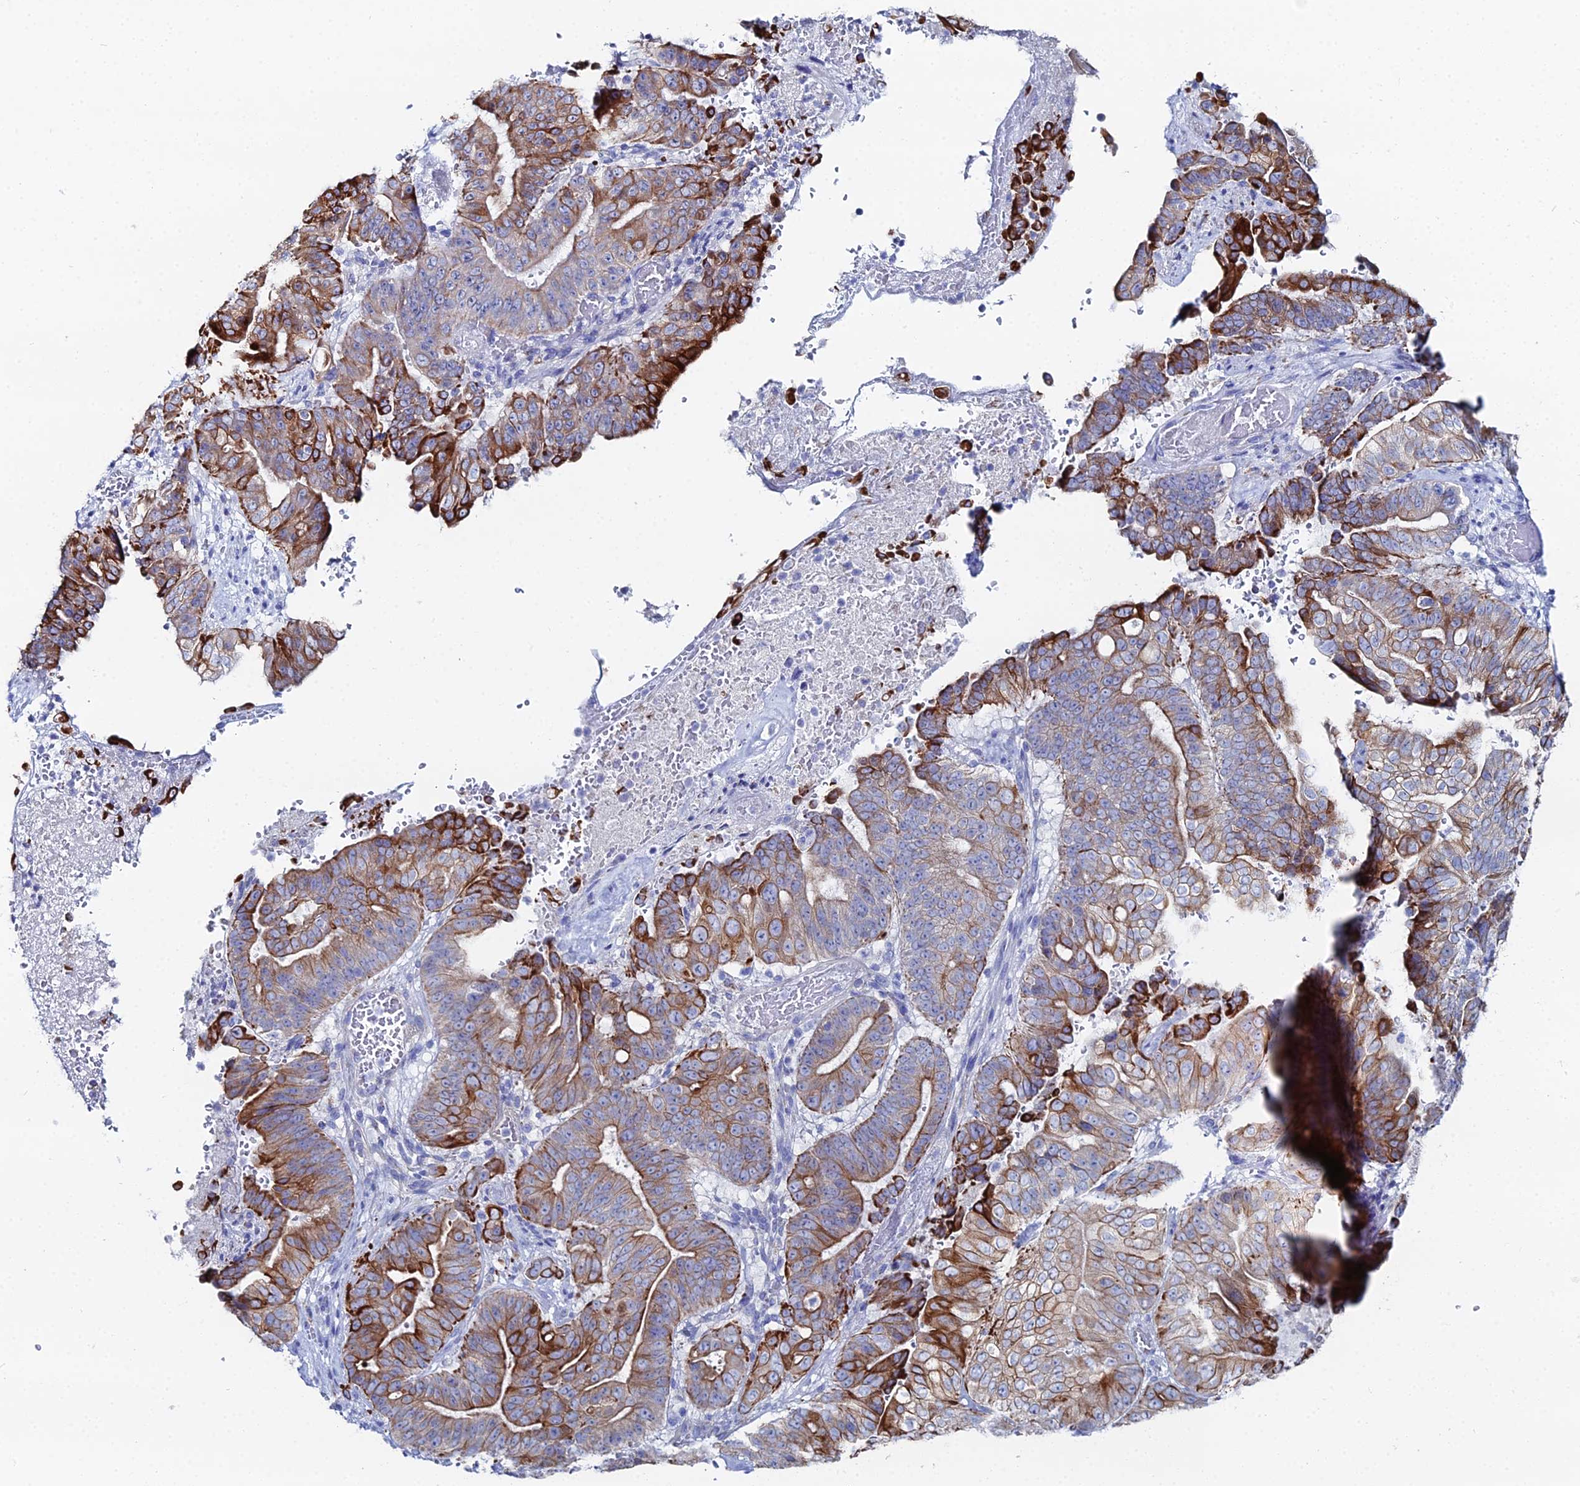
{"staining": {"intensity": "strong", "quantity": "25%-75%", "location": "cytoplasmic/membranous"}, "tissue": "pancreatic cancer", "cell_type": "Tumor cells", "image_type": "cancer", "snomed": [{"axis": "morphology", "description": "Adenocarcinoma, NOS"}, {"axis": "topography", "description": "Pancreas"}], "caption": "A micrograph of pancreatic cancer stained for a protein shows strong cytoplasmic/membranous brown staining in tumor cells. (DAB (3,3'-diaminobenzidine) = brown stain, brightfield microscopy at high magnification).", "gene": "DHX34", "patient": {"sex": "female", "age": 77}}